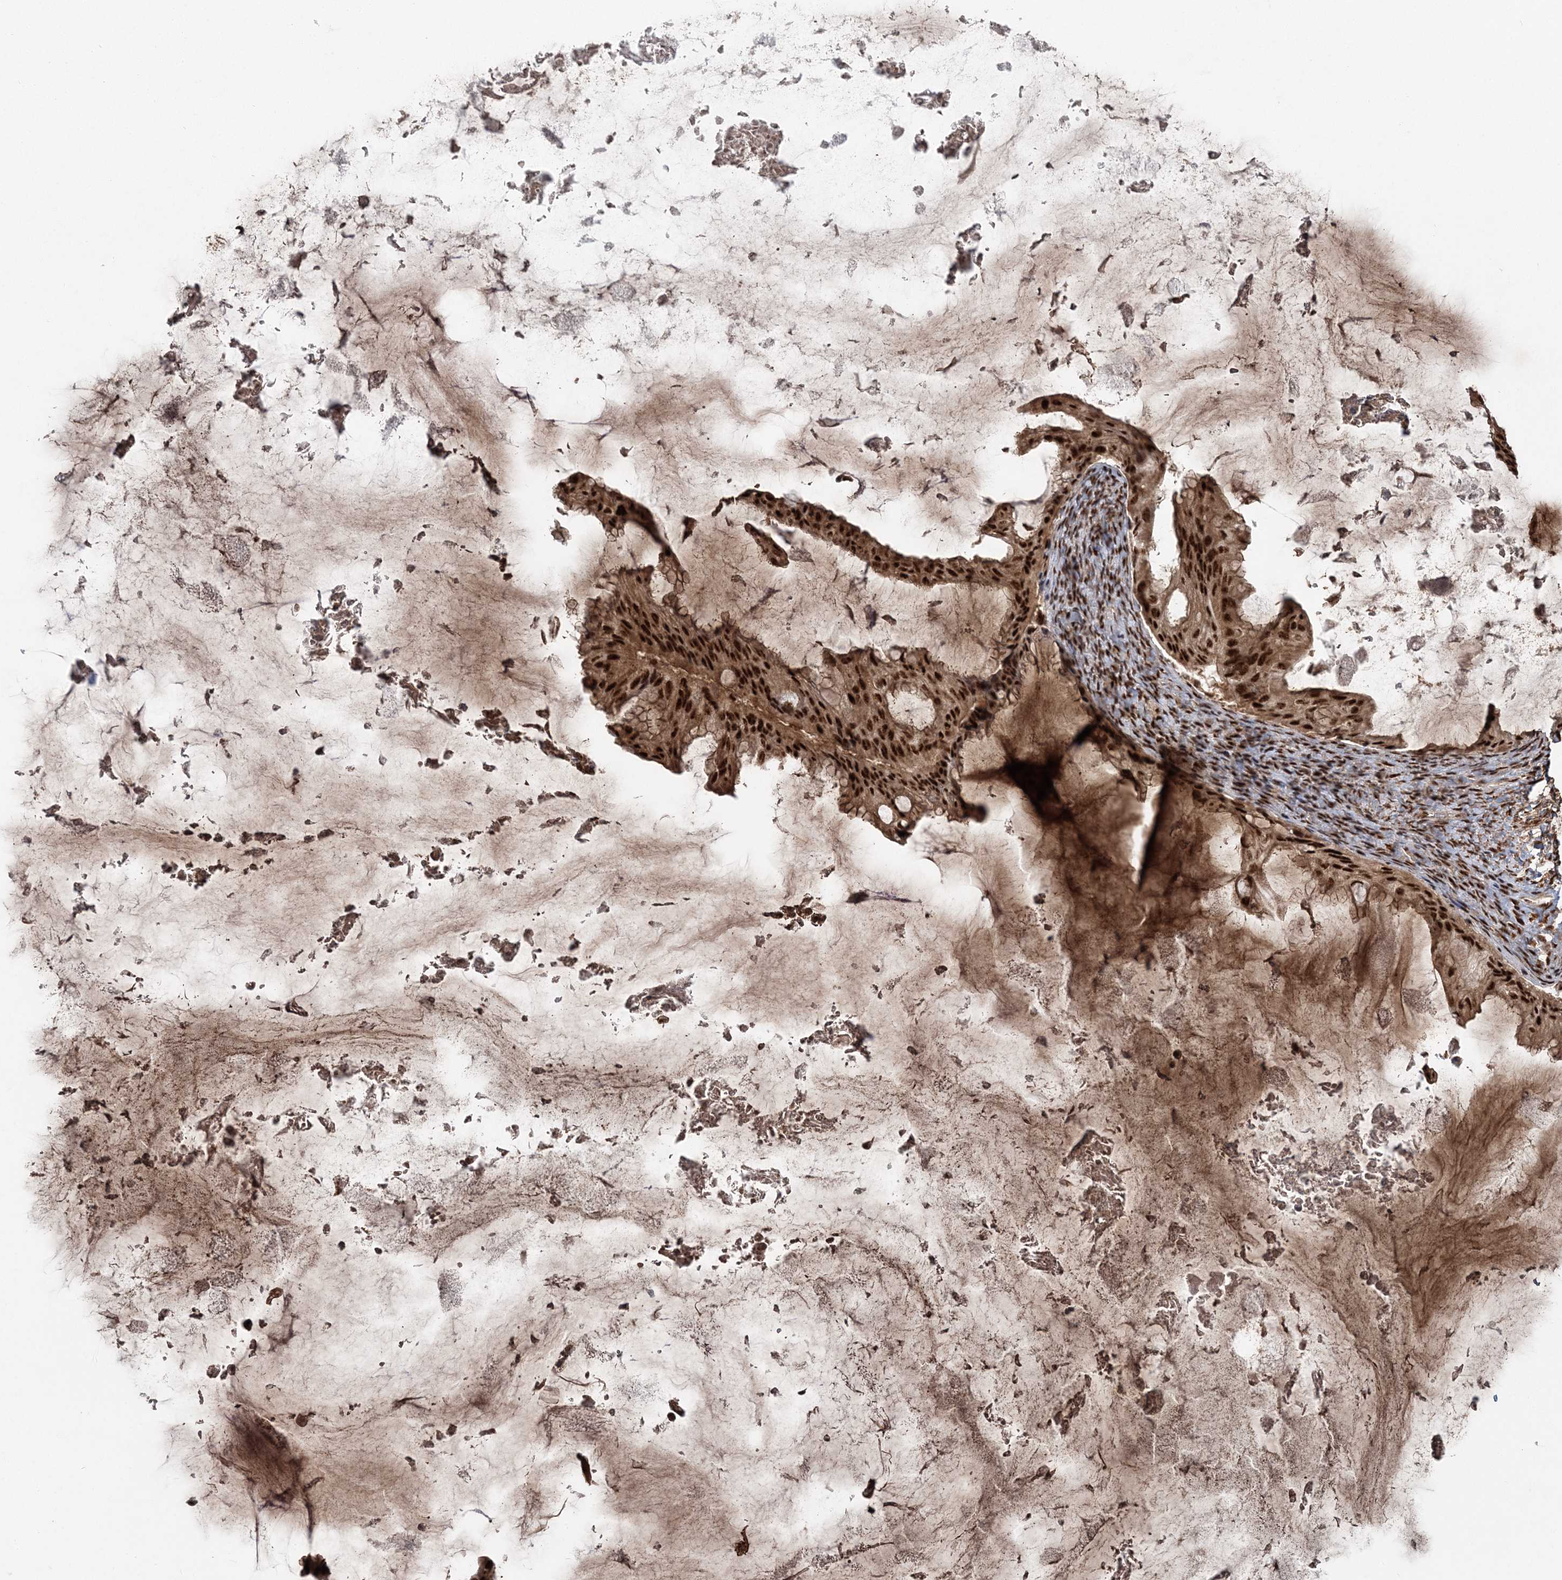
{"staining": {"intensity": "strong", "quantity": ">75%", "location": "cytoplasmic/membranous,nuclear"}, "tissue": "ovarian cancer", "cell_type": "Tumor cells", "image_type": "cancer", "snomed": [{"axis": "morphology", "description": "Cystadenocarcinoma, mucinous, NOS"}, {"axis": "topography", "description": "Ovary"}], "caption": "High-power microscopy captured an immunohistochemistry (IHC) histopathology image of ovarian mucinous cystadenocarcinoma, revealing strong cytoplasmic/membranous and nuclear expression in approximately >75% of tumor cells.", "gene": "EXOSC8", "patient": {"sex": "female", "age": 61}}